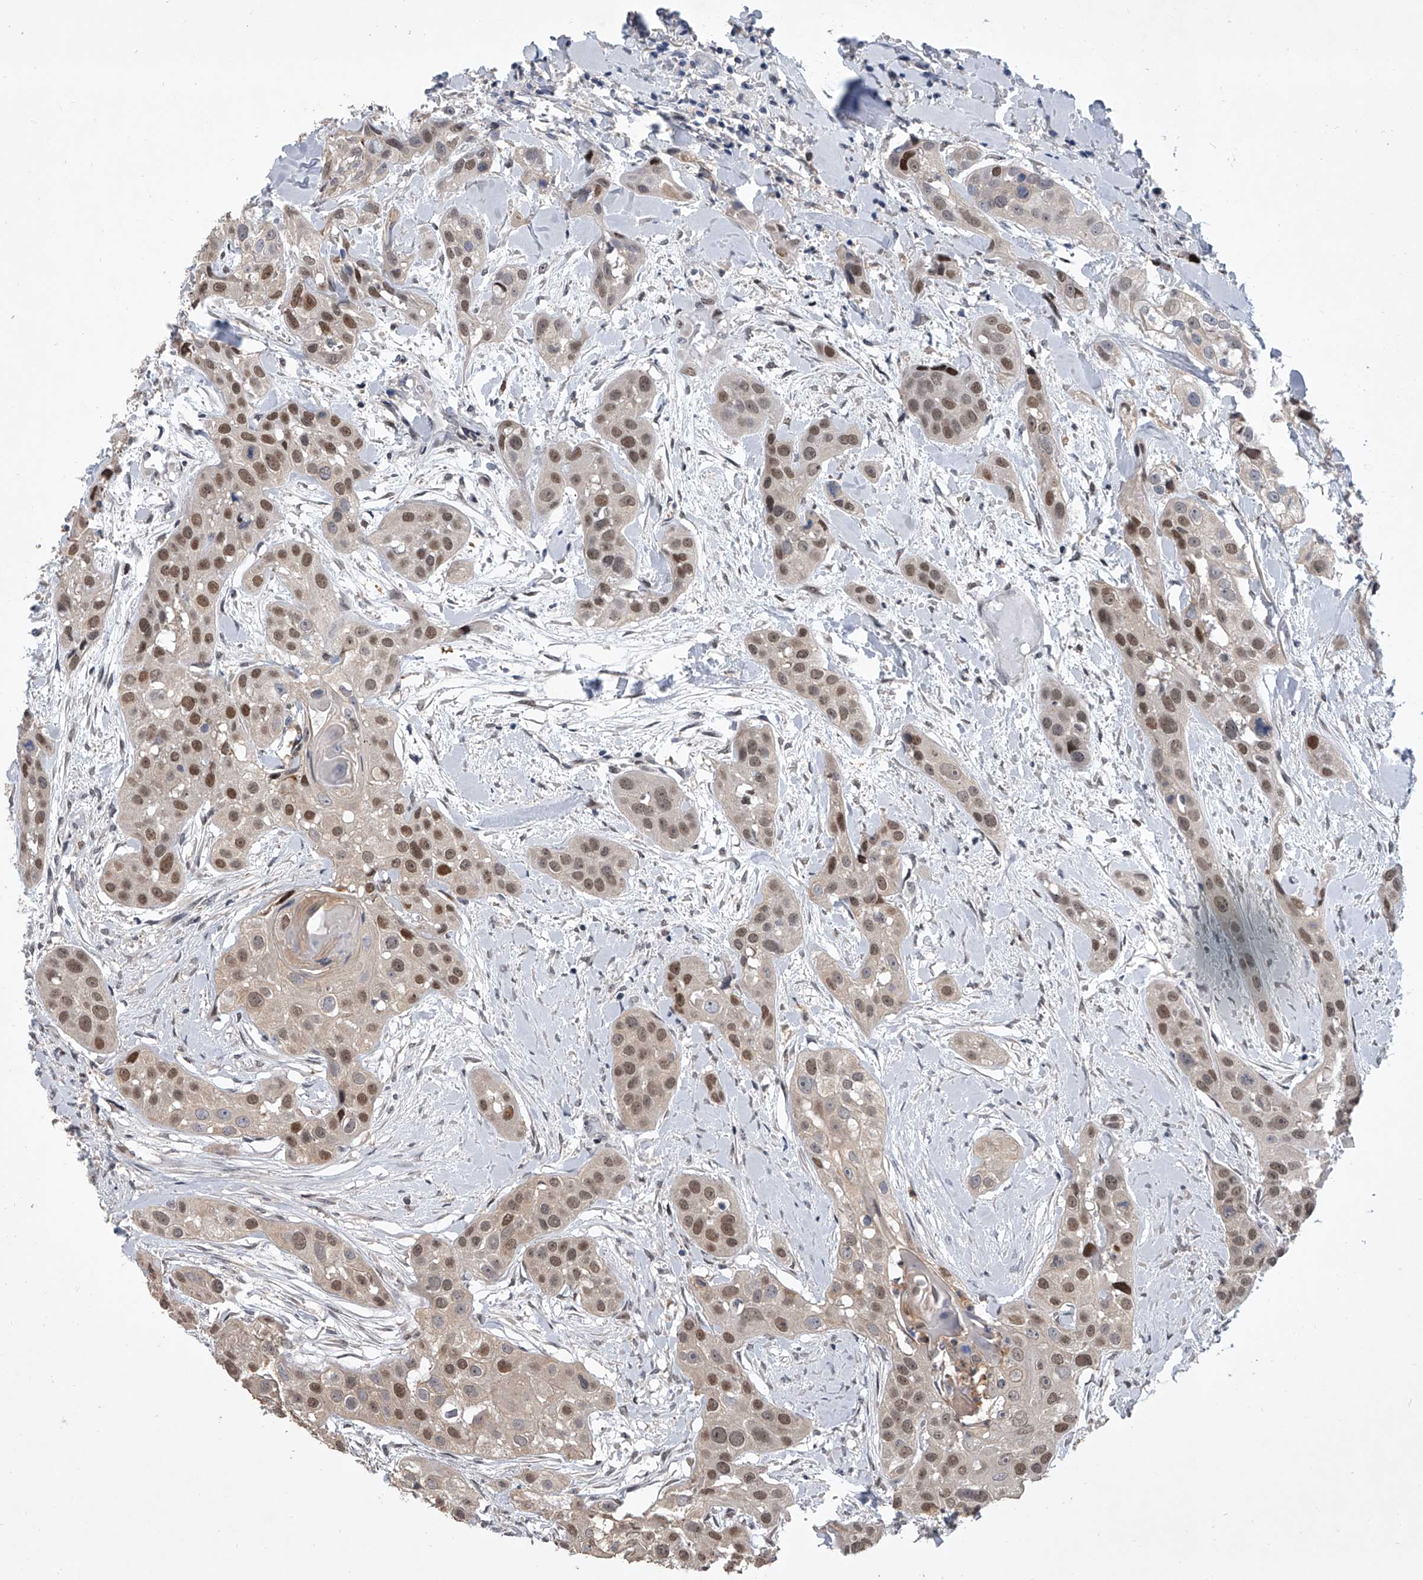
{"staining": {"intensity": "moderate", "quantity": ">75%", "location": "nuclear"}, "tissue": "head and neck cancer", "cell_type": "Tumor cells", "image_type": "cancer", "snomed": [{"axis": "morphology", "description": "Normal tissue, NOS"}, {"axis": "morphology", "description": "Squamous cell carcinoma, NOS"}, {"axis": "topography", "description": "Skeletal muscle"}, {"axis": "topography", "description": "Head-Neck"}], "caption": "Protein staining reveals moderate nuclear staining in approximately >75% of tumor cells in squamous cell carcinoma (head and neck).", "gene": "BHLHE23", "patient": {"sex": "male", "age": 51}}